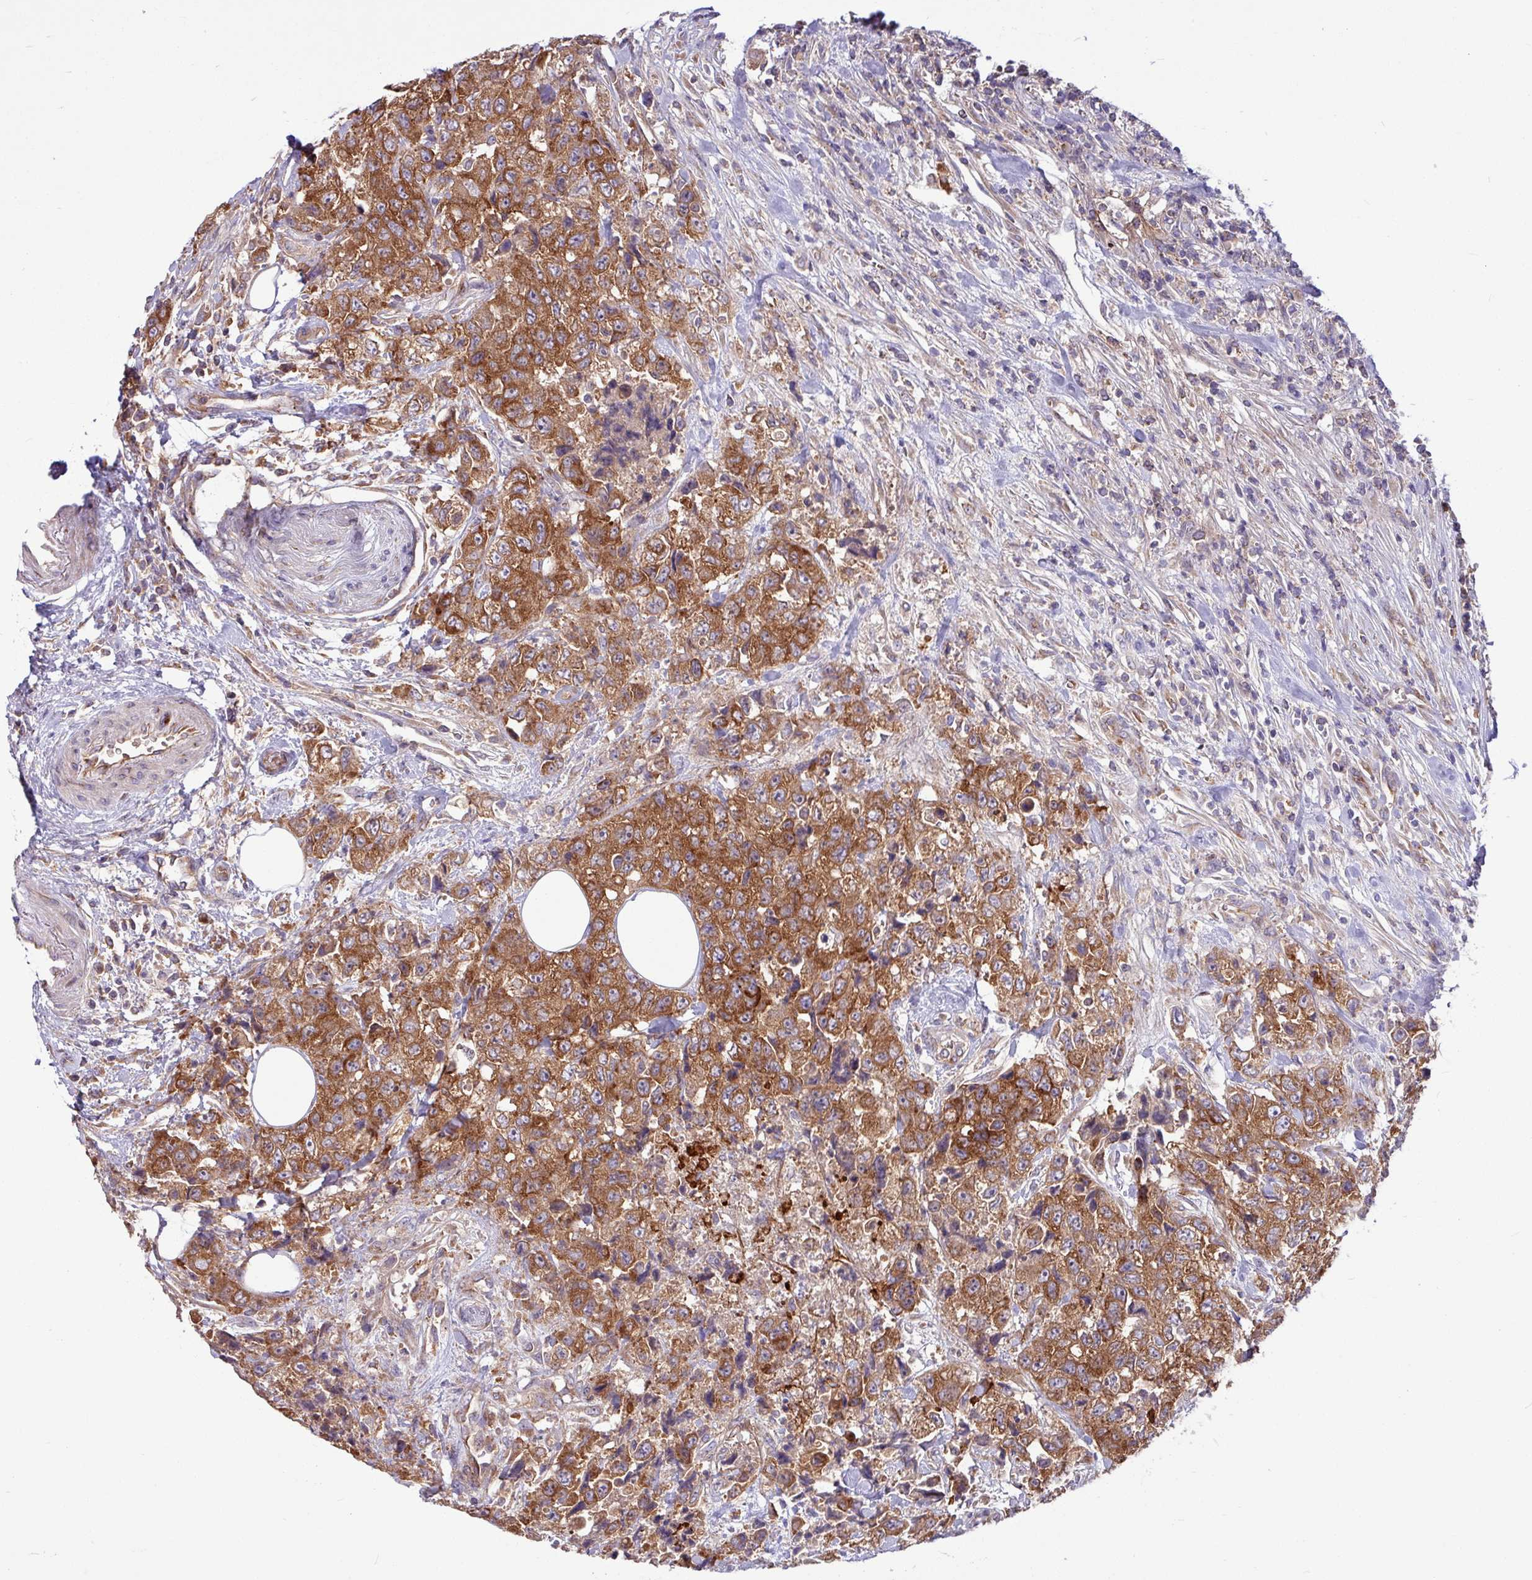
{"staining": {"intensity": "strong", "quantity": ">75%", "location": "cytoplasmic/membranous"}, "tissue": "urothelial cancer", "cell_type": "Tumor cells", "image_type": "cancer", "snomed": [{"axis": "morphology", "description": "Urothelial carcinoma, High grade"}, {"axis": "topography", "description": "Urinary bladder"}], "caption": "IHC of human urothelial carcinoma (high-grade) reveals high levels of strong cytoplasmic/membranous staining in about >75% of tumor cells.", "gene": "LSM12", "patient": {"sex": "female", "age": 78}}